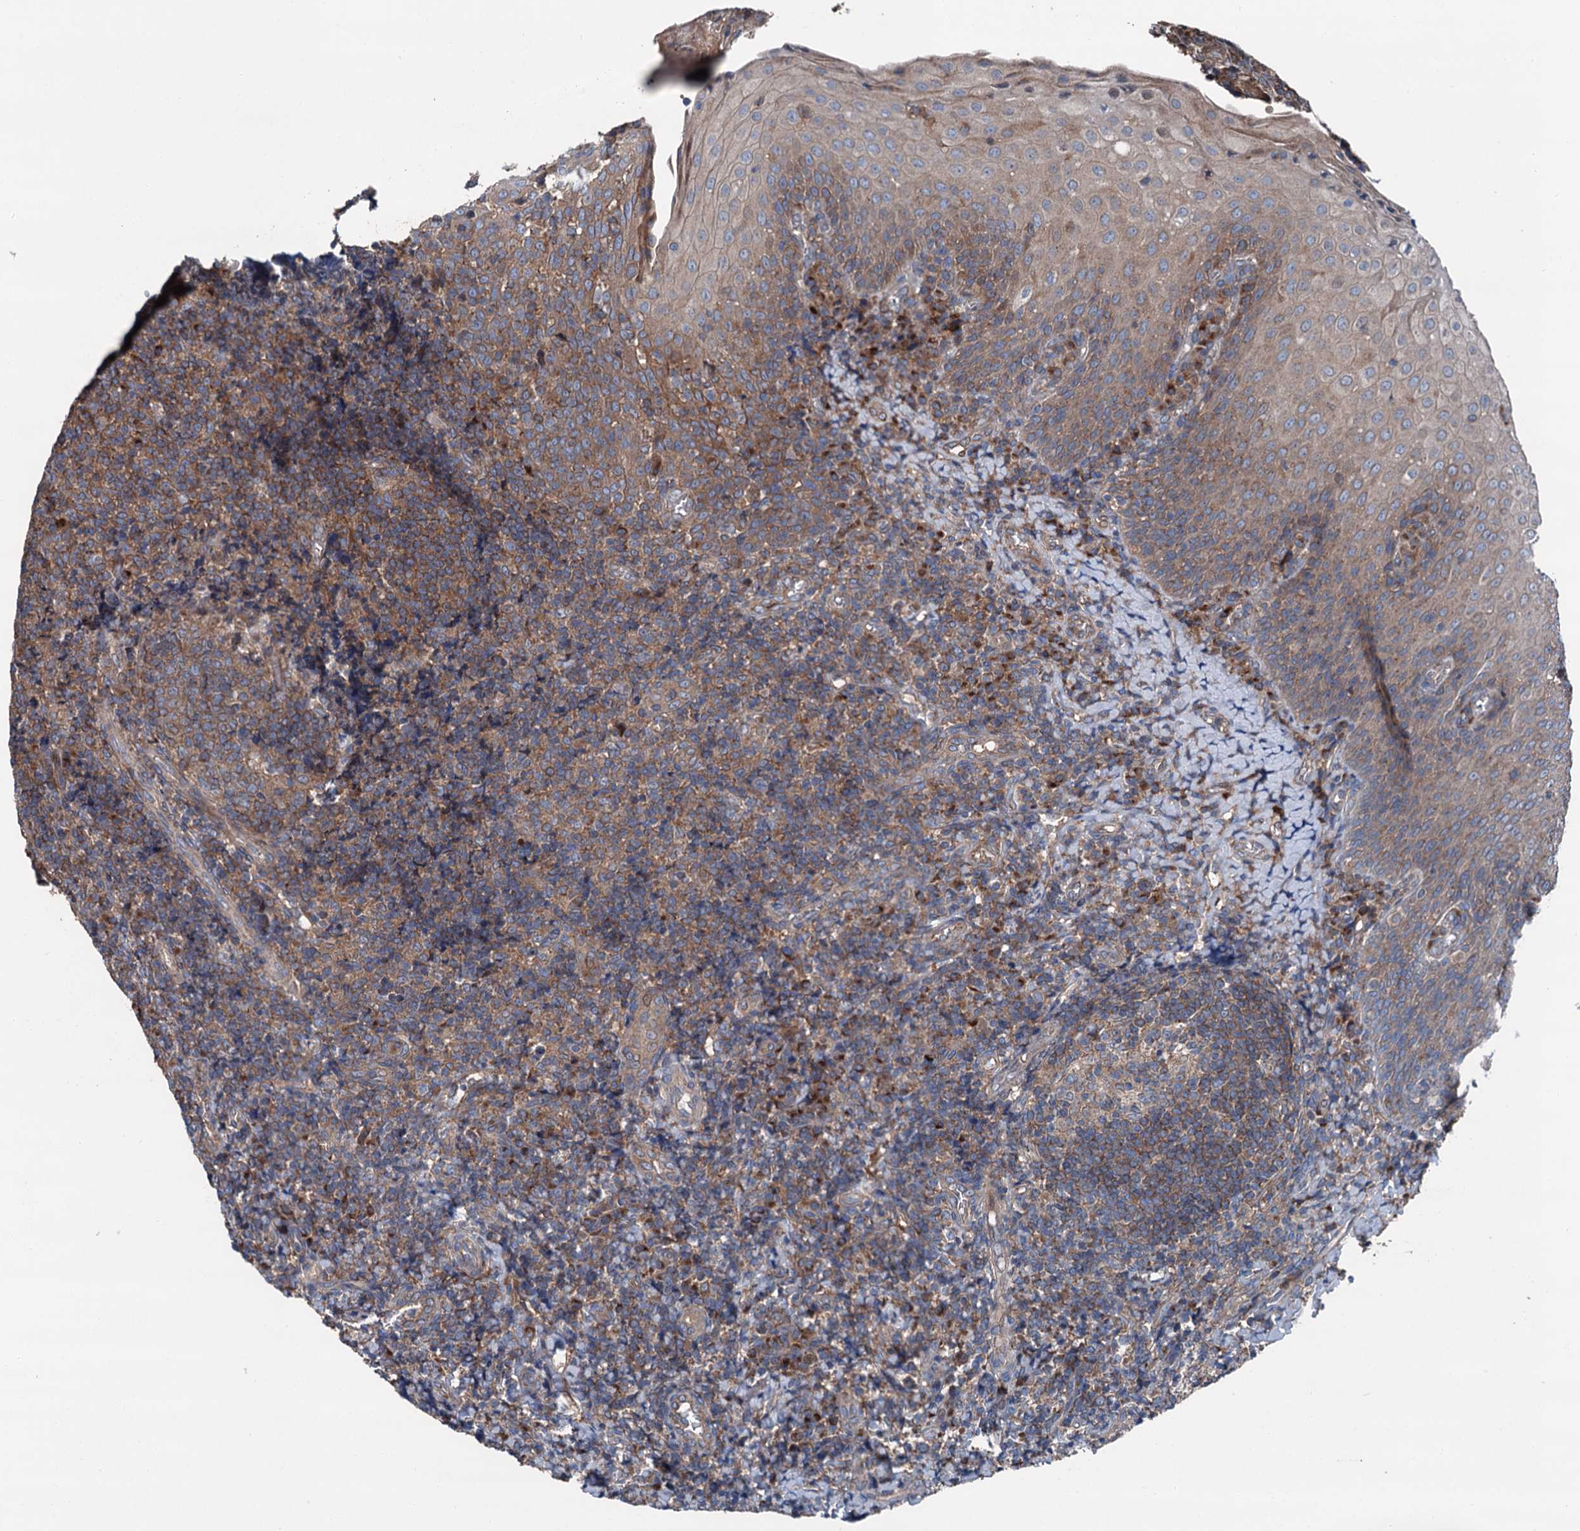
{"staining": {"intensity": "moderate", "quantity": ">75%", "location": "cytoplasmic/membranous"}, "tissue": "tonsil", "cell_type": "Germinal center cells", "image_type": "normal", "snomed": [{"axis": "morphology", "description": "Normal tissue, NOS"}, {"axis": "topography", "description": "Tonsil"}], "caption": "Human tonsil stained with a protein marker exhibits moderate staining in germinal center cells.", "gene": "RUFY1", "patient": {"sex": "female", "age": 19}}